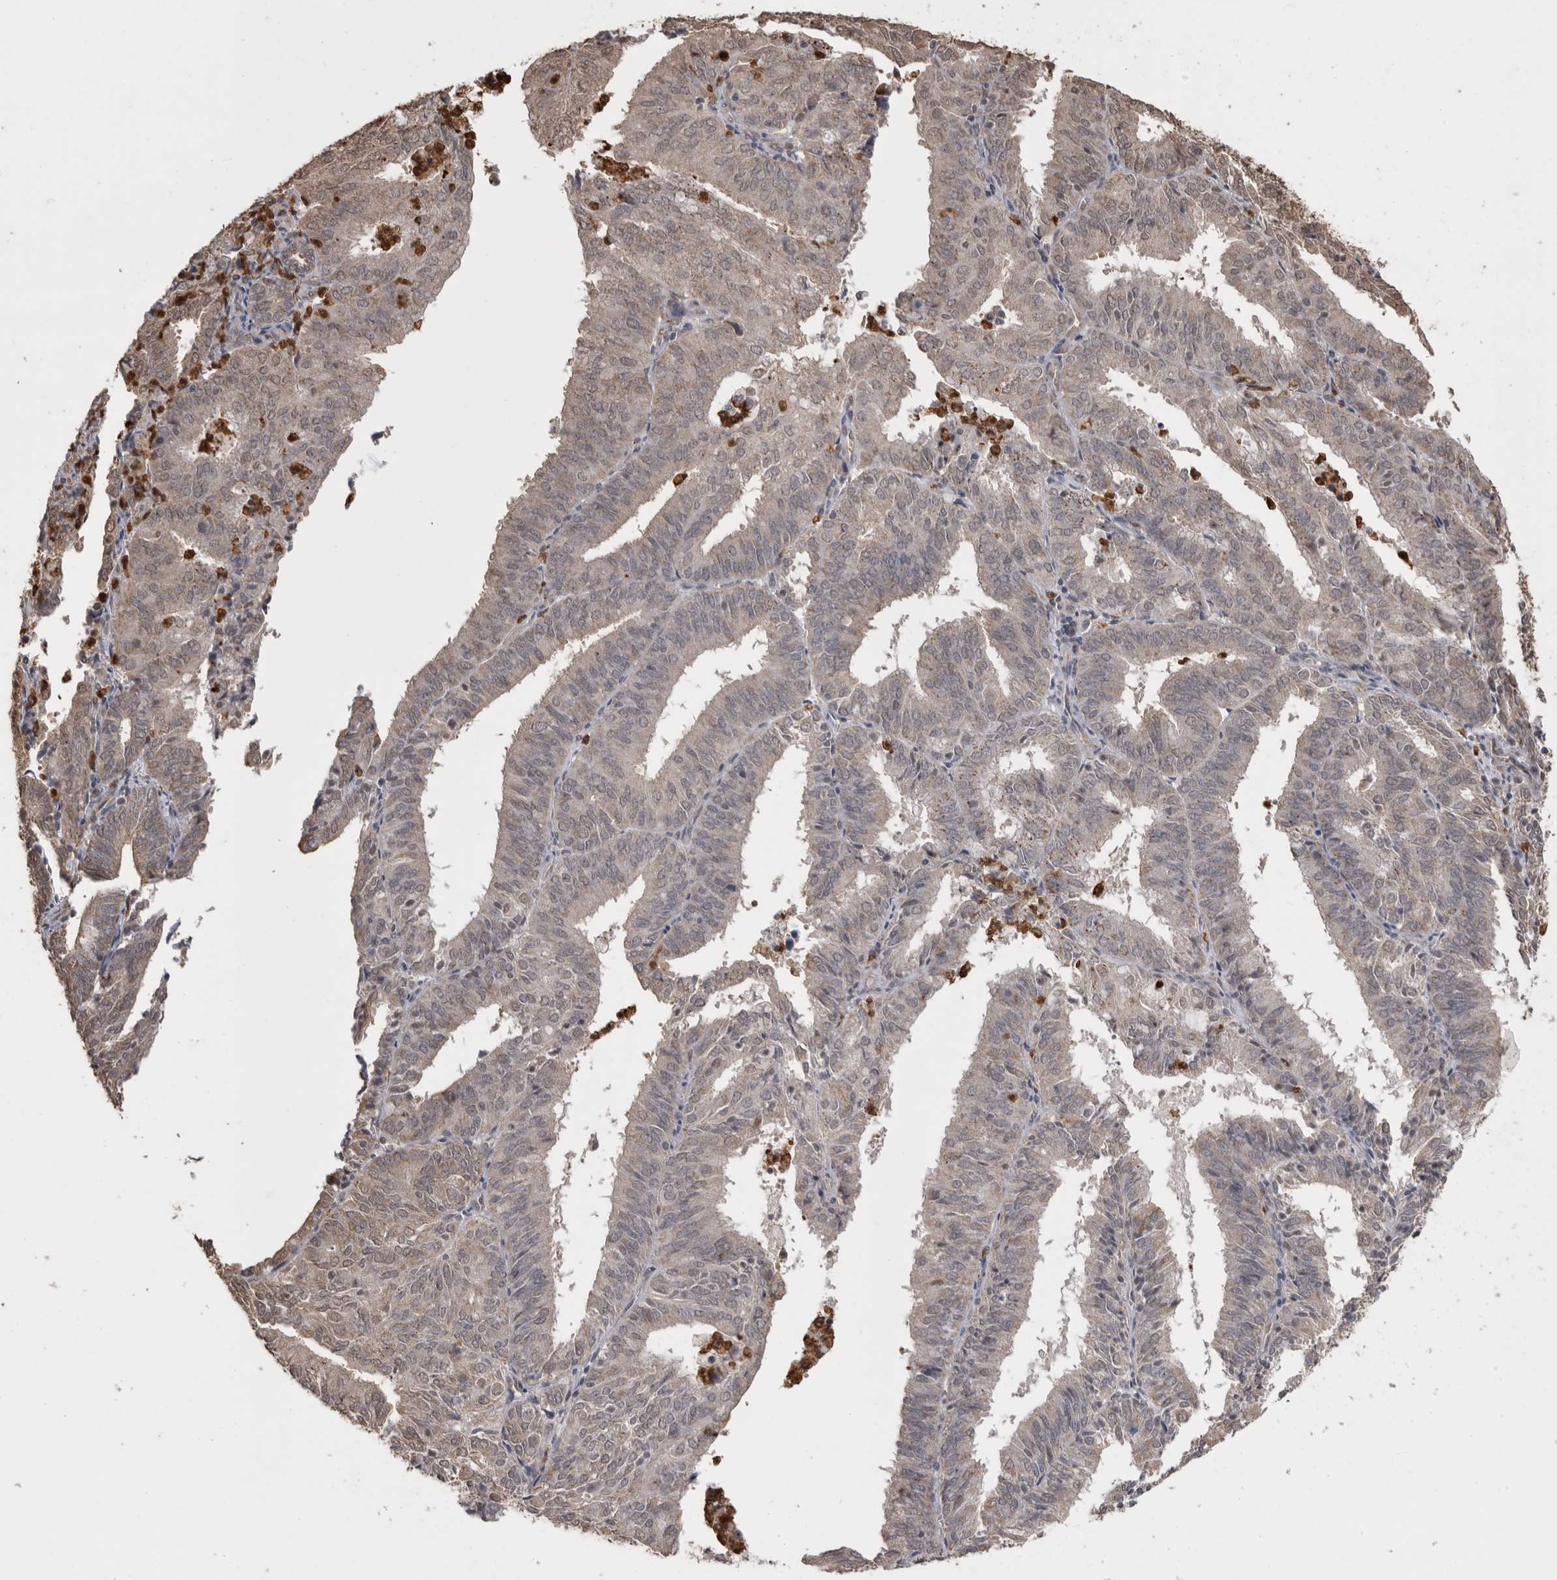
{"staining": {"intensity": "weak", "quantity": "<25%", "location": "cytoplasmic/membranous,nuclear"}, "tissue": "endometrial cancer", "cell_type": "Tumor cells", "image_type": "cancer", "snomed": [{"axis": "morphology", "description": "Adenocarcinoma, NOS"}, {"axis": "topography", "description": "Uterus"}], "caption": "Immunohistochemical staining of human endometrial cancer demonstrates no significant expression in tumor cells.", "gene": "PAK4", "patient": {"sex": "female", "age": 60}}